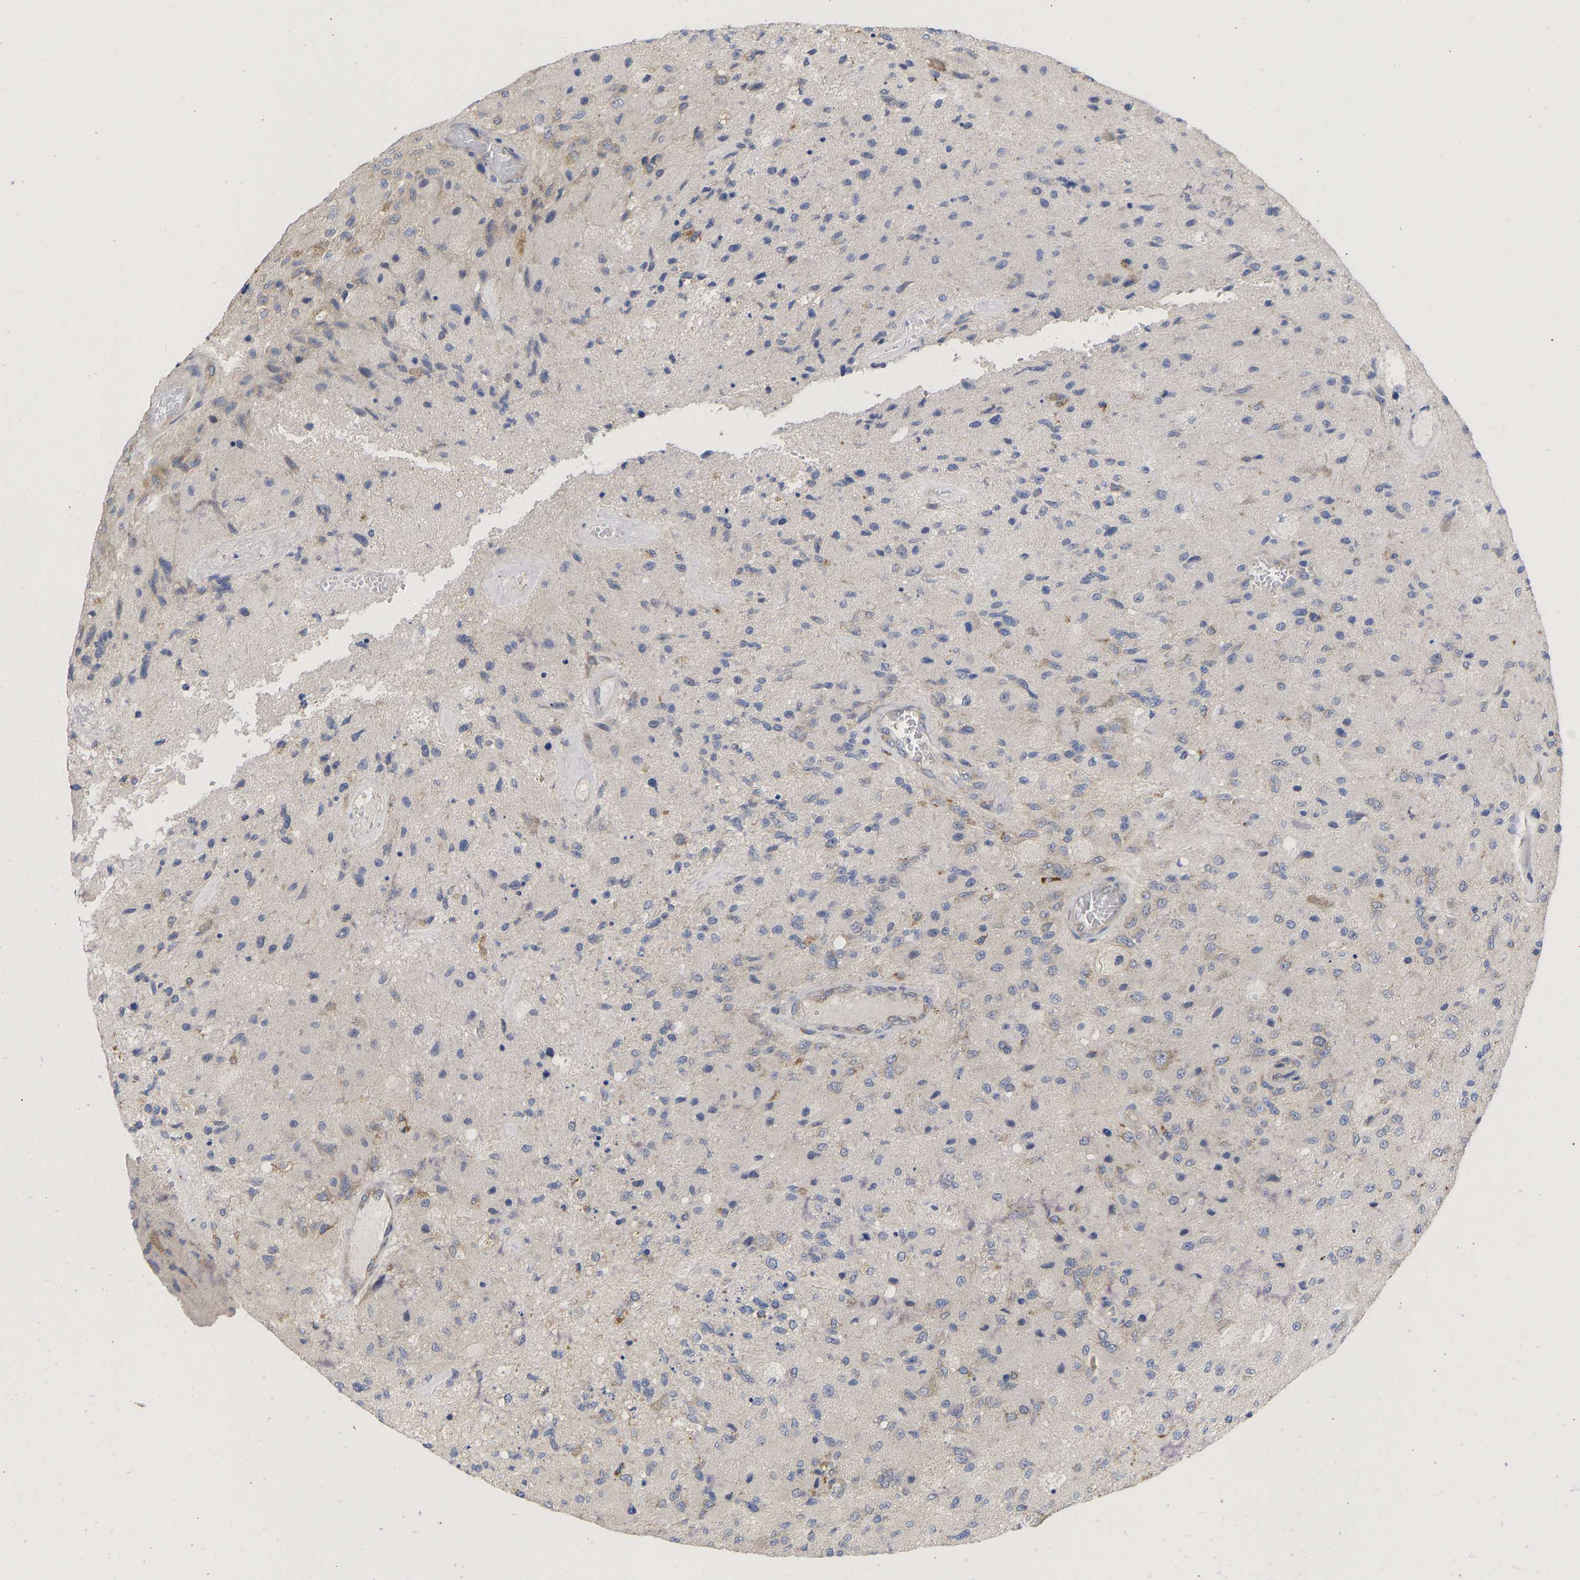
{"staining": {"intensity": "weak", "quantity": "<25%", "location": "cytoplasmic/membranous"}, "tissue": "glioma", "cell_type": "Tumor cells", "image_type": "cancer", "snomed": [{"axis": "morphology", "description": "Normal tissue, NOS"}, {"axis": "morphology", "description": "Glioma, malignant, High grade"}, {"axis": "topography", "description": "Cerebral cortex"}], "caption": "Protein analysis of malignant high-grade glioma exhibits no significant positivity in tumor cells.", "gene": "MAP2K3", "patient": {"sex": "male", "age": 77}}